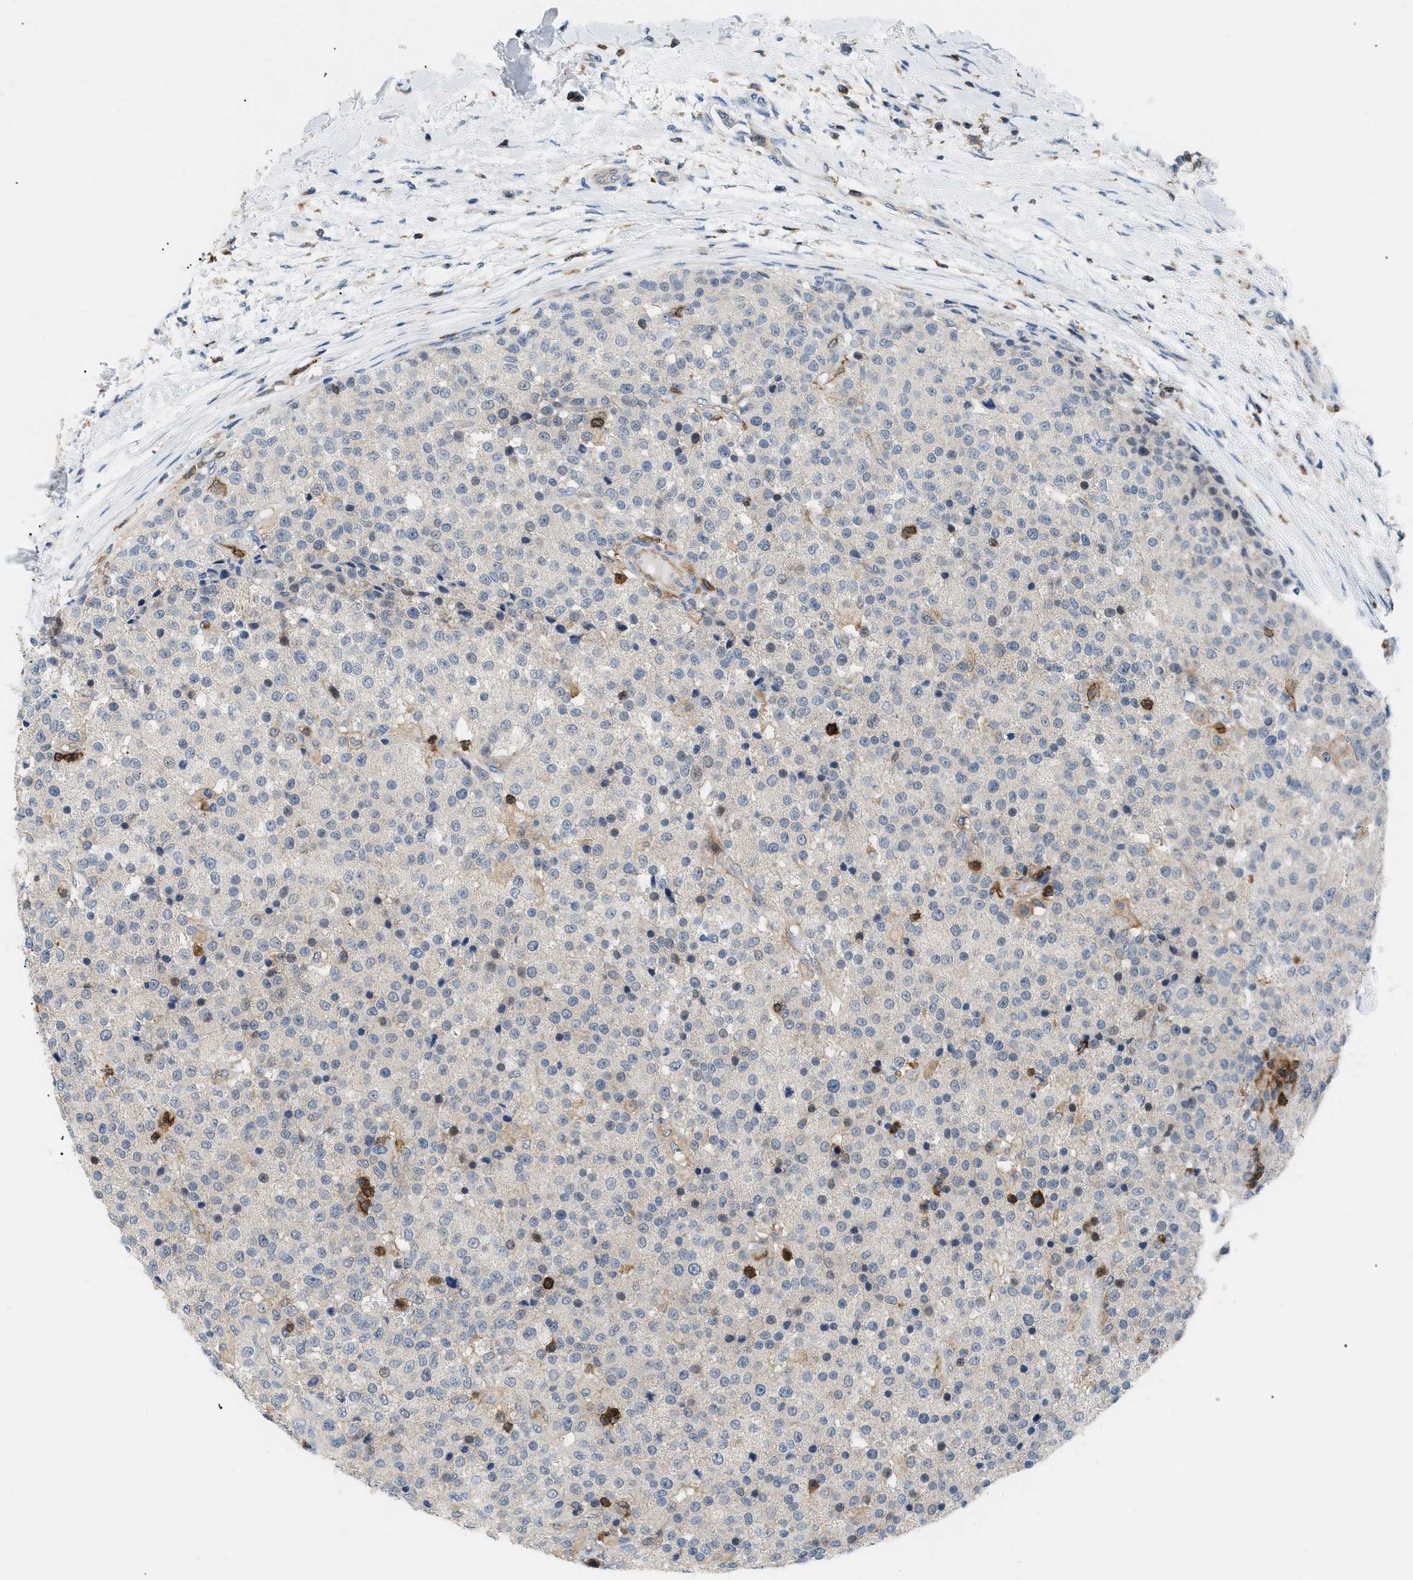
{"staining": {"intensity": "weak", "quantity": "<25%", "location": "cytoplasmic/membranous"}, "tissue": "testis cancer", "cell_type": "Tumor cells", "image_type": "cancer", "snomed": [{"axis": "morphology", "description": "Seminoma, NOS"}, {"axis": "topography", "description": "Testis"}], "caption": "DAB immunohistochemical staining of human testis cancer displays no significant staining in tumor cells.", "gene": "INPP5D", "patient": {"sex": "male", "age": 59}}